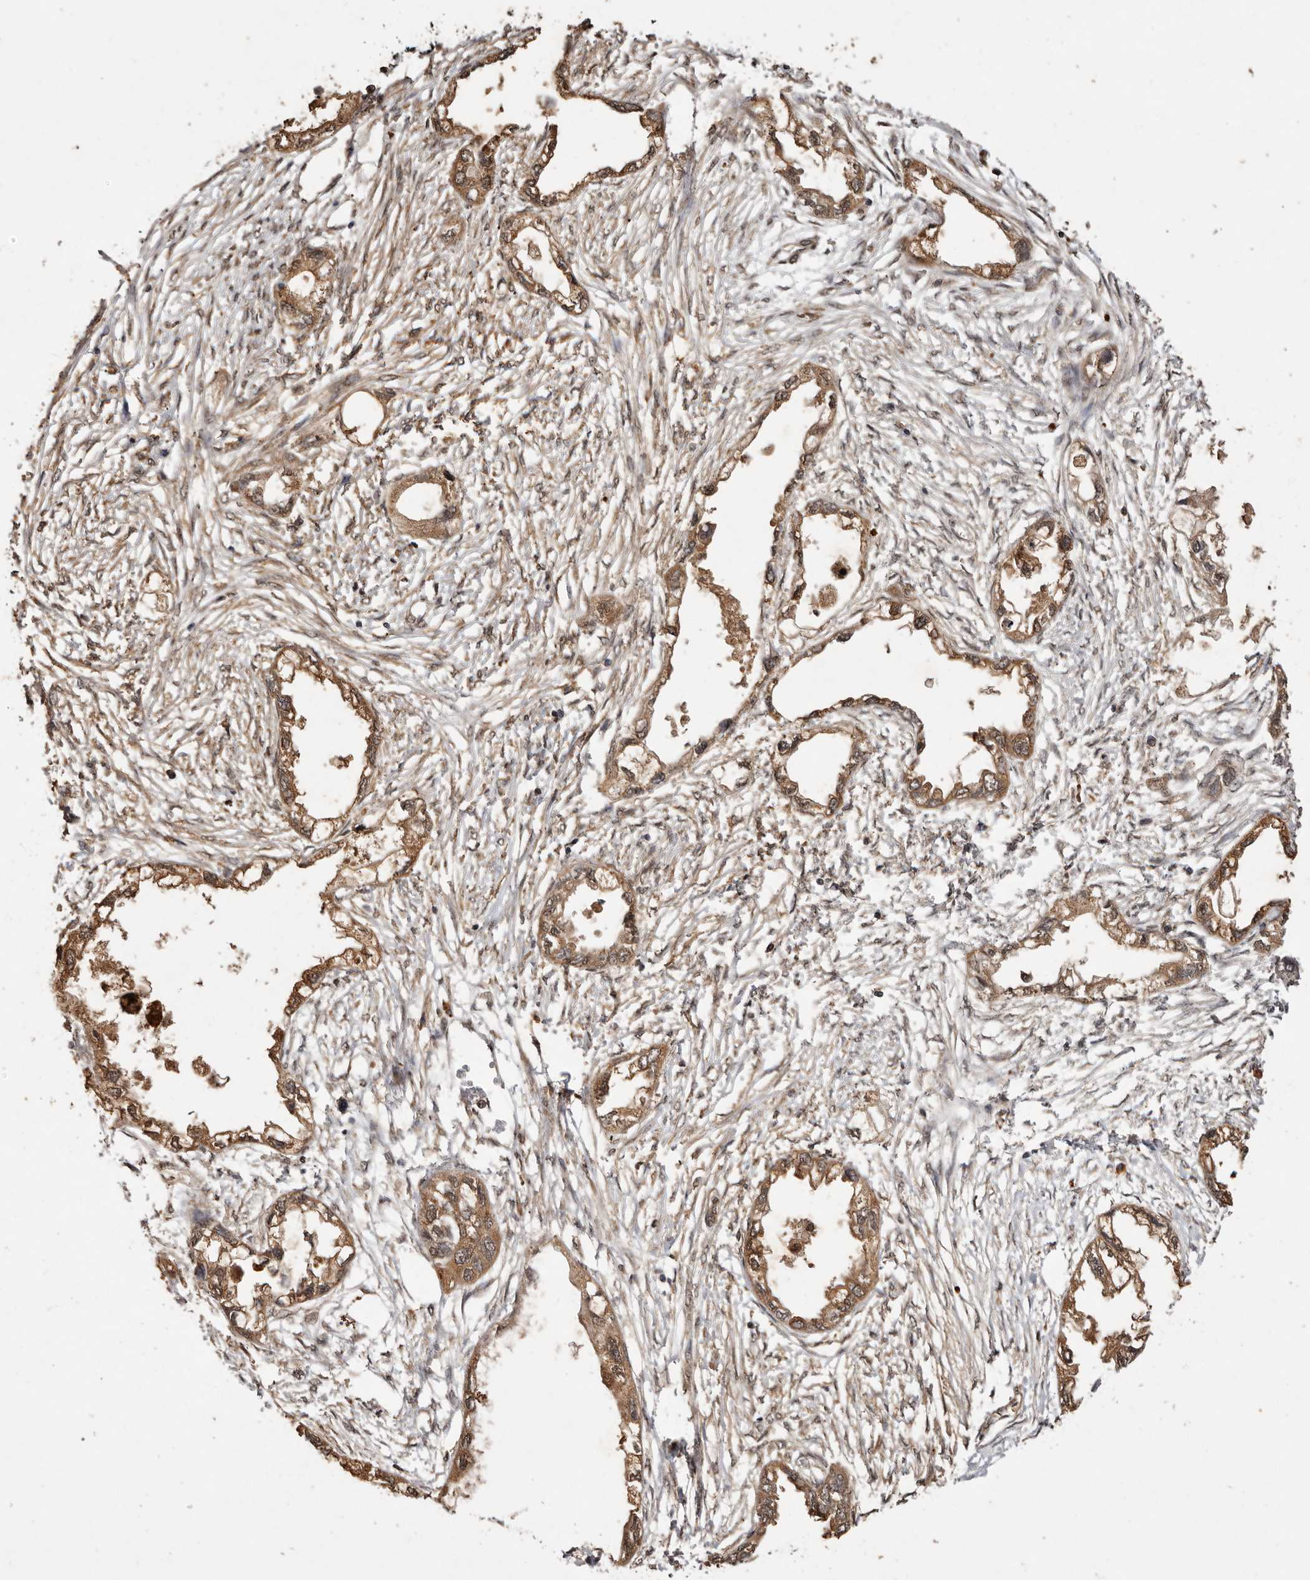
{"staining": {"intensity": "moderate", "quantity": ">75%", "location": "cytoplasmic/membranous,nuclear"}, "tissue": "endometrial cancer", "cell_type": "Tumor cells", "image_type": "cancer", "snomed": [{"axis": "morphology", "description": "Adenocarcinoma, NOS"}, {"axis": "morphology", "description": "Adenocarcinoma, metastatic, NOS"}, {"axis": "topography", "description": "Adipose tissue"}, {"axis": "topography", "description": "Endometrium"}], "caption": "Human endometrial metastatic adenocarcinoma stained with a brown dye displays moderate cytoplasmic/membranous and nuclear positive expression in about >75% of tumor cells.", "gene": "NOTCH1", "patient": {"sex": "female", "age": 67}}